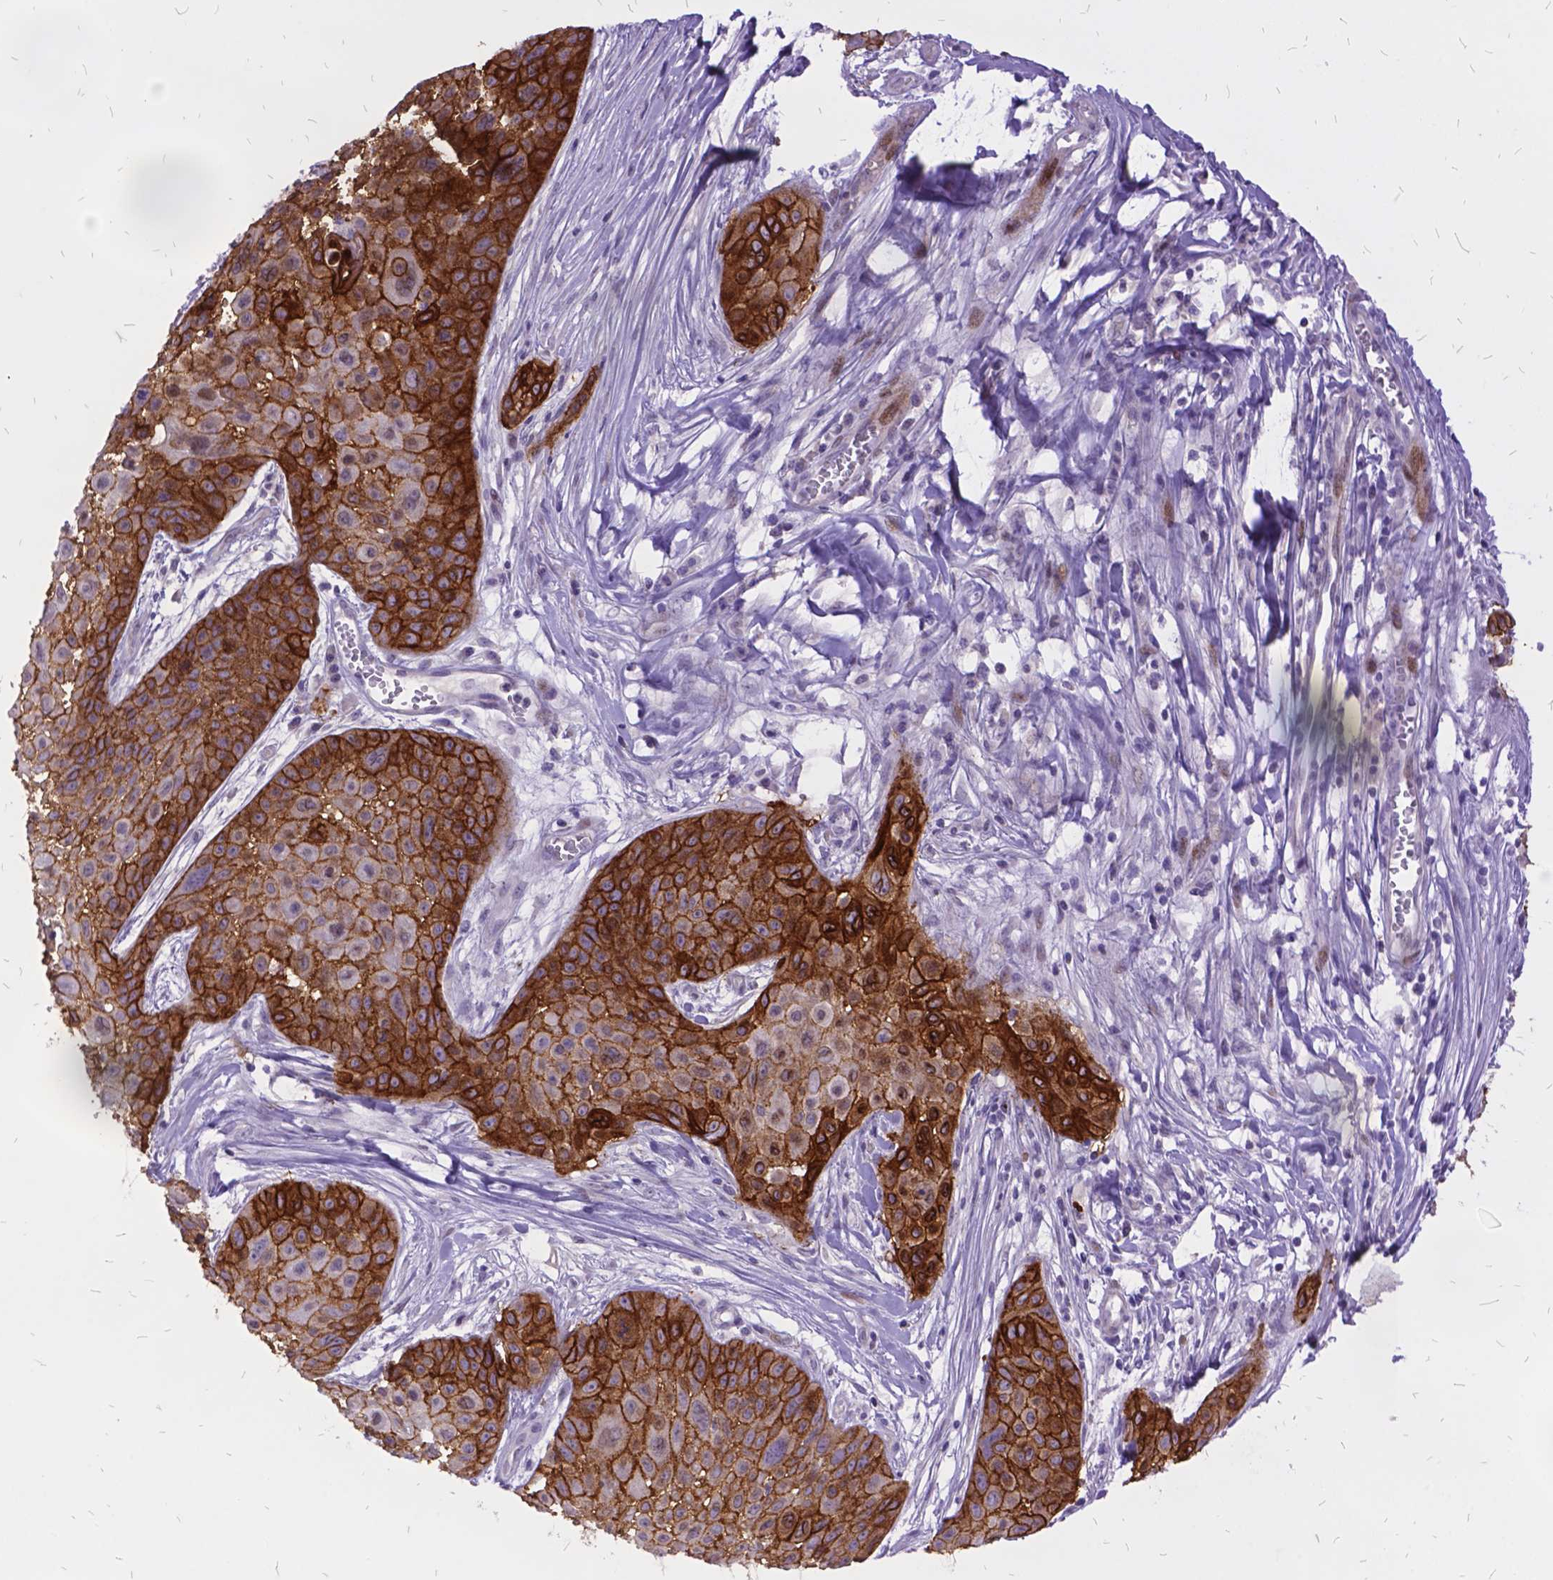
{"staining": {"intensity": "strong", "quantity": ">75%", "location": "cytoplasmic/membranous"}, "tissue": "skin cancer", "cell_type": "Tumor cells", "image_type": "cancer", "snomed": [{"axis": "morphology", "description": "Squamous cell carcinoma, NOS"}, {"axis": "topography", "description": "Skin"}, {"axis": "topography", "description": "Anal"}], "caption": "Immunohistochemistry (IHC) of skin cancer exhibits high levels of strong cytoplasmic/membranous staining in approximately >75% of tumor cells.", "gene": "ITGB6", "patient": {"sex": "female", "age": 75}}